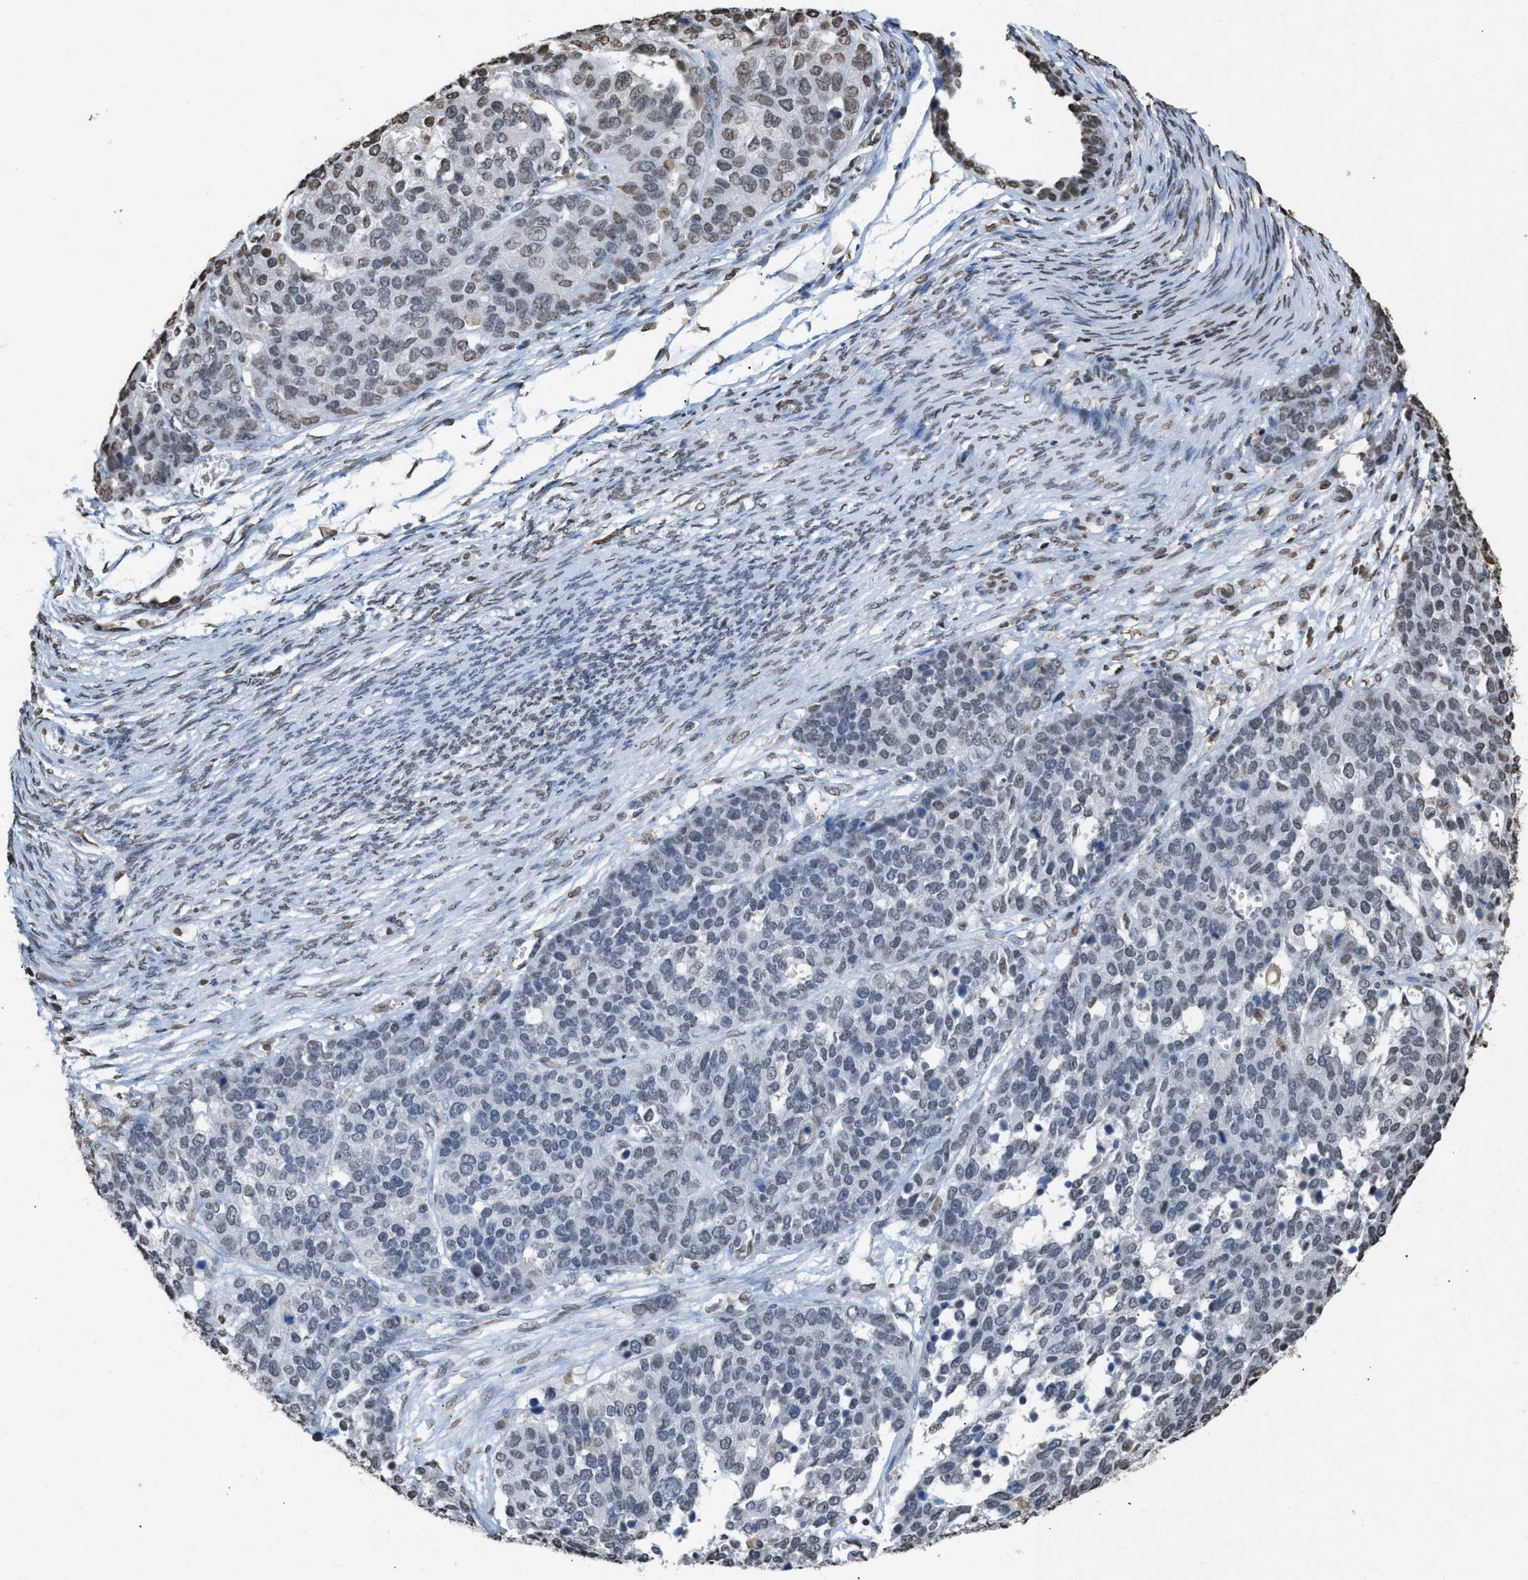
{"staining": {"intensity": "weak", "quantity": "<25%", "location": "nuclear"}, "tissue": "ovarian cancer", "cell_type": "Tumor cells", "image_type": "cancer", "snomed": [{"axis": "morphology", "description": "Cystadenocarcinoma, serous, NOS"}, {"axis": "topography", "description": "Ovary"}], "caption": "An immunohistochemistry histopathology image of ovarian cancer is shown. There is no staining in tumor cells of ovarian cancer.", "gene": "NUP88", "patient": {"sex": "female", "age": 44}}